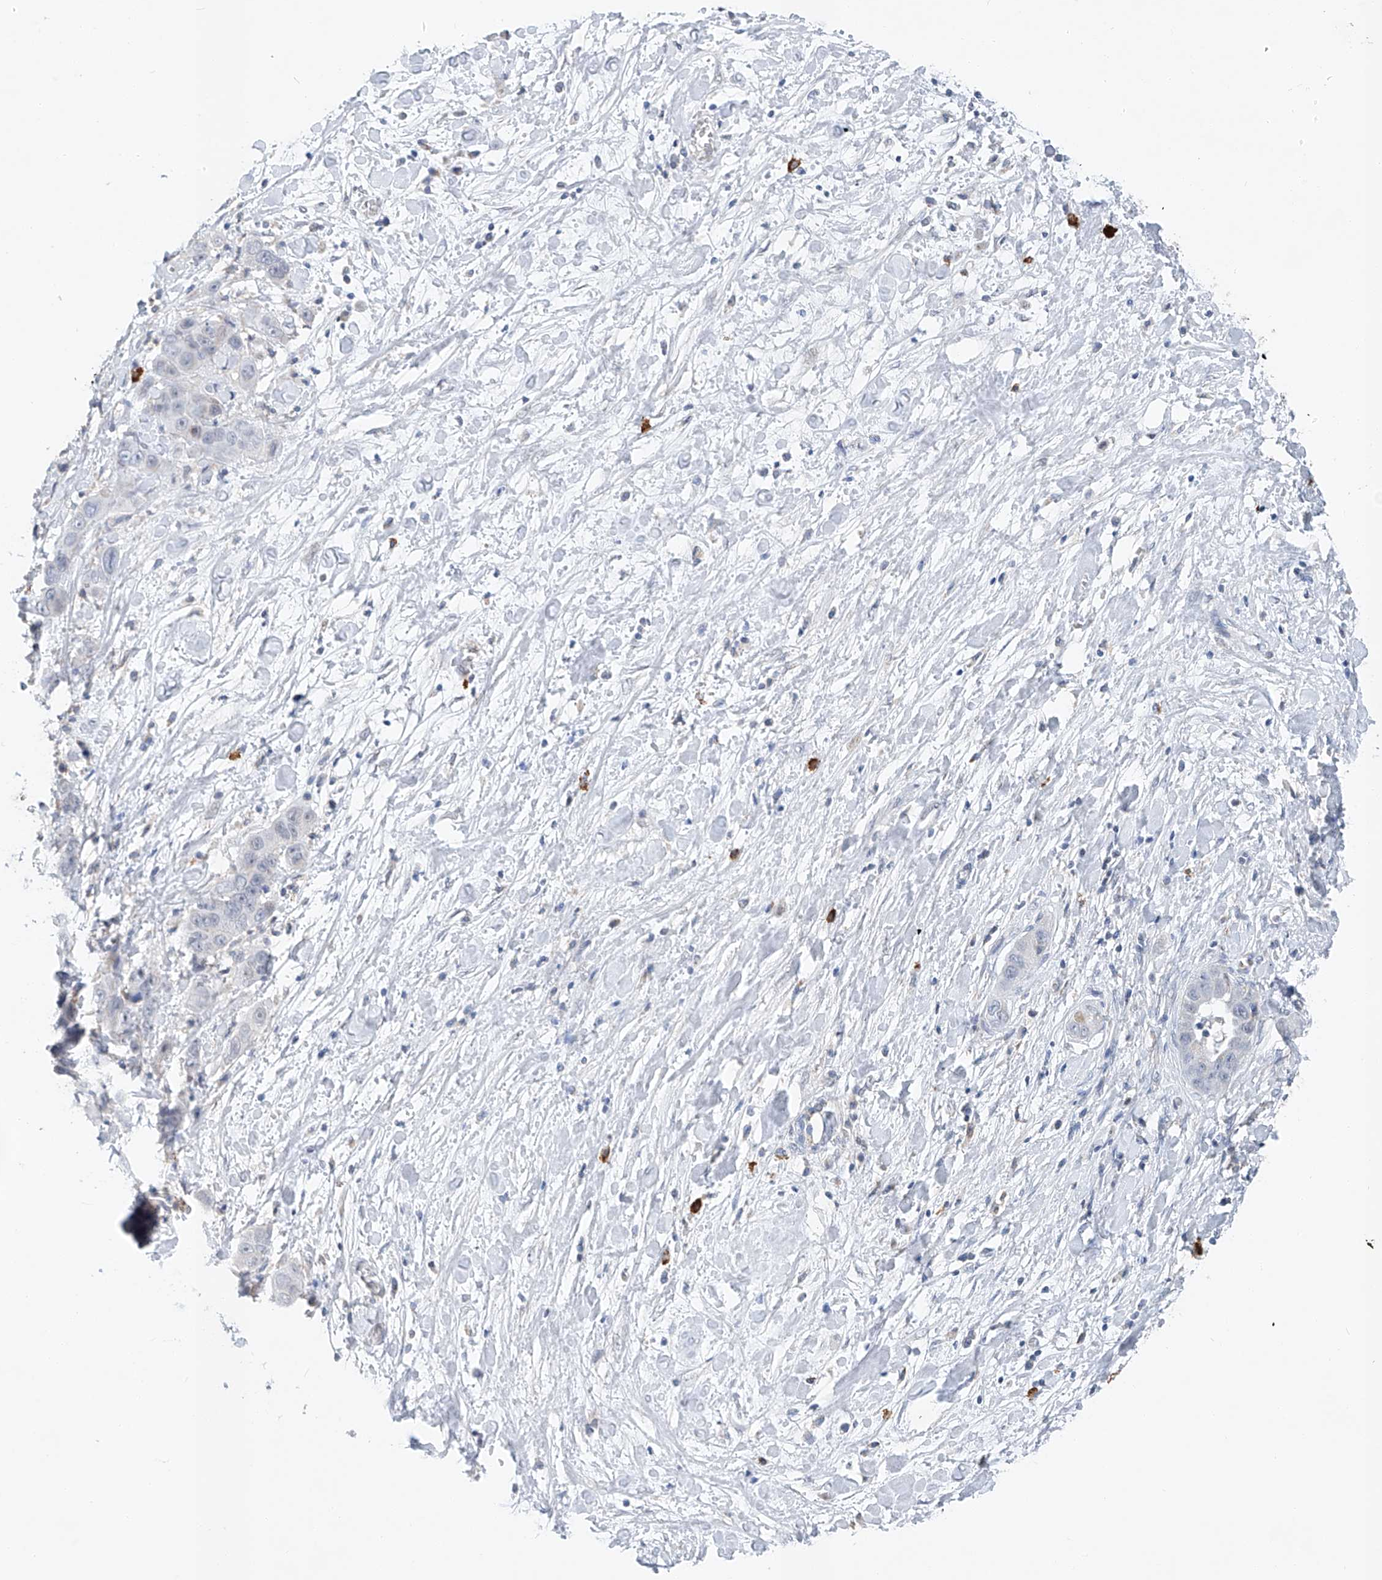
{"staining": {"intensity": "negative", "quantity": "none", "location": "none"}, "tissue": "liver cancer", "cell_type": "Tumor cells", "image_type": "cancer", "snomed": [{"axis": "morphology", "description": "Cholangiocarcinoma"}, {"axis": "topography", "description": "Liver"}], "caption": "Immunohistochemical staining of human liver cancer shows no significant expression in tumor cells.", "gene": "KLF15", "patient": {"sex": "female", "age": 52}}